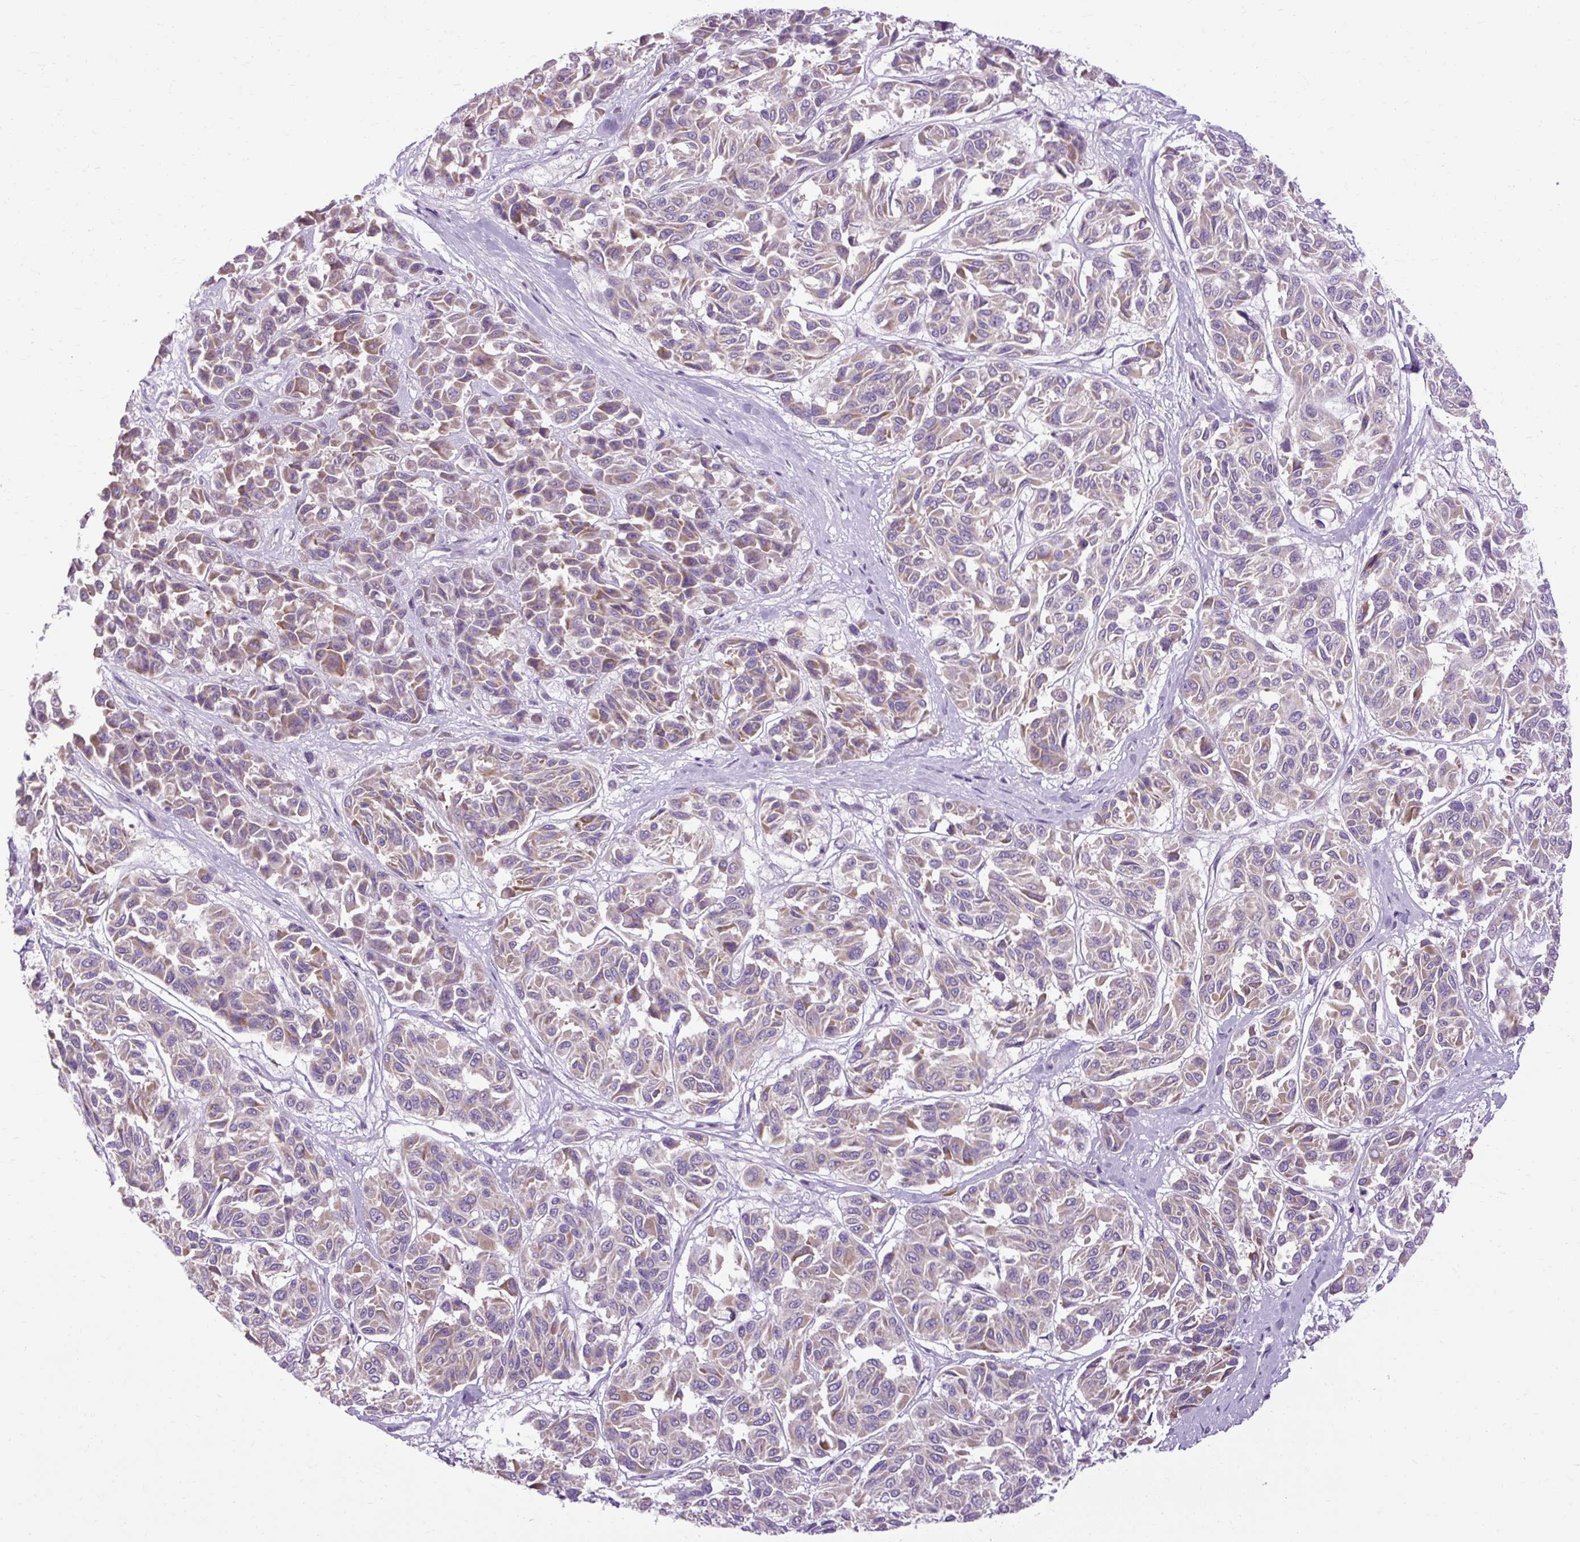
{"staining": {"intensity": "weak", "quantity": "25%-75%", "location": "cytoplasmic/membranous"}, "tissue": "melanoma", "cell_type": "Tumor cells", "image_type": "cancer", "snomed": [{"axis": "morphology", "description": "Malignant melanoma, NOS"}, {"axis": "topography", "description": "Skin"}], "caption": "Immunohistochemical staining of melanoma shows low levels of weak cytoplasmic/membranous protein expression in about 25%-75% of tumor cells.", "gene": "ARRDC2", "patient": {"sex": "female", "age": 66}}